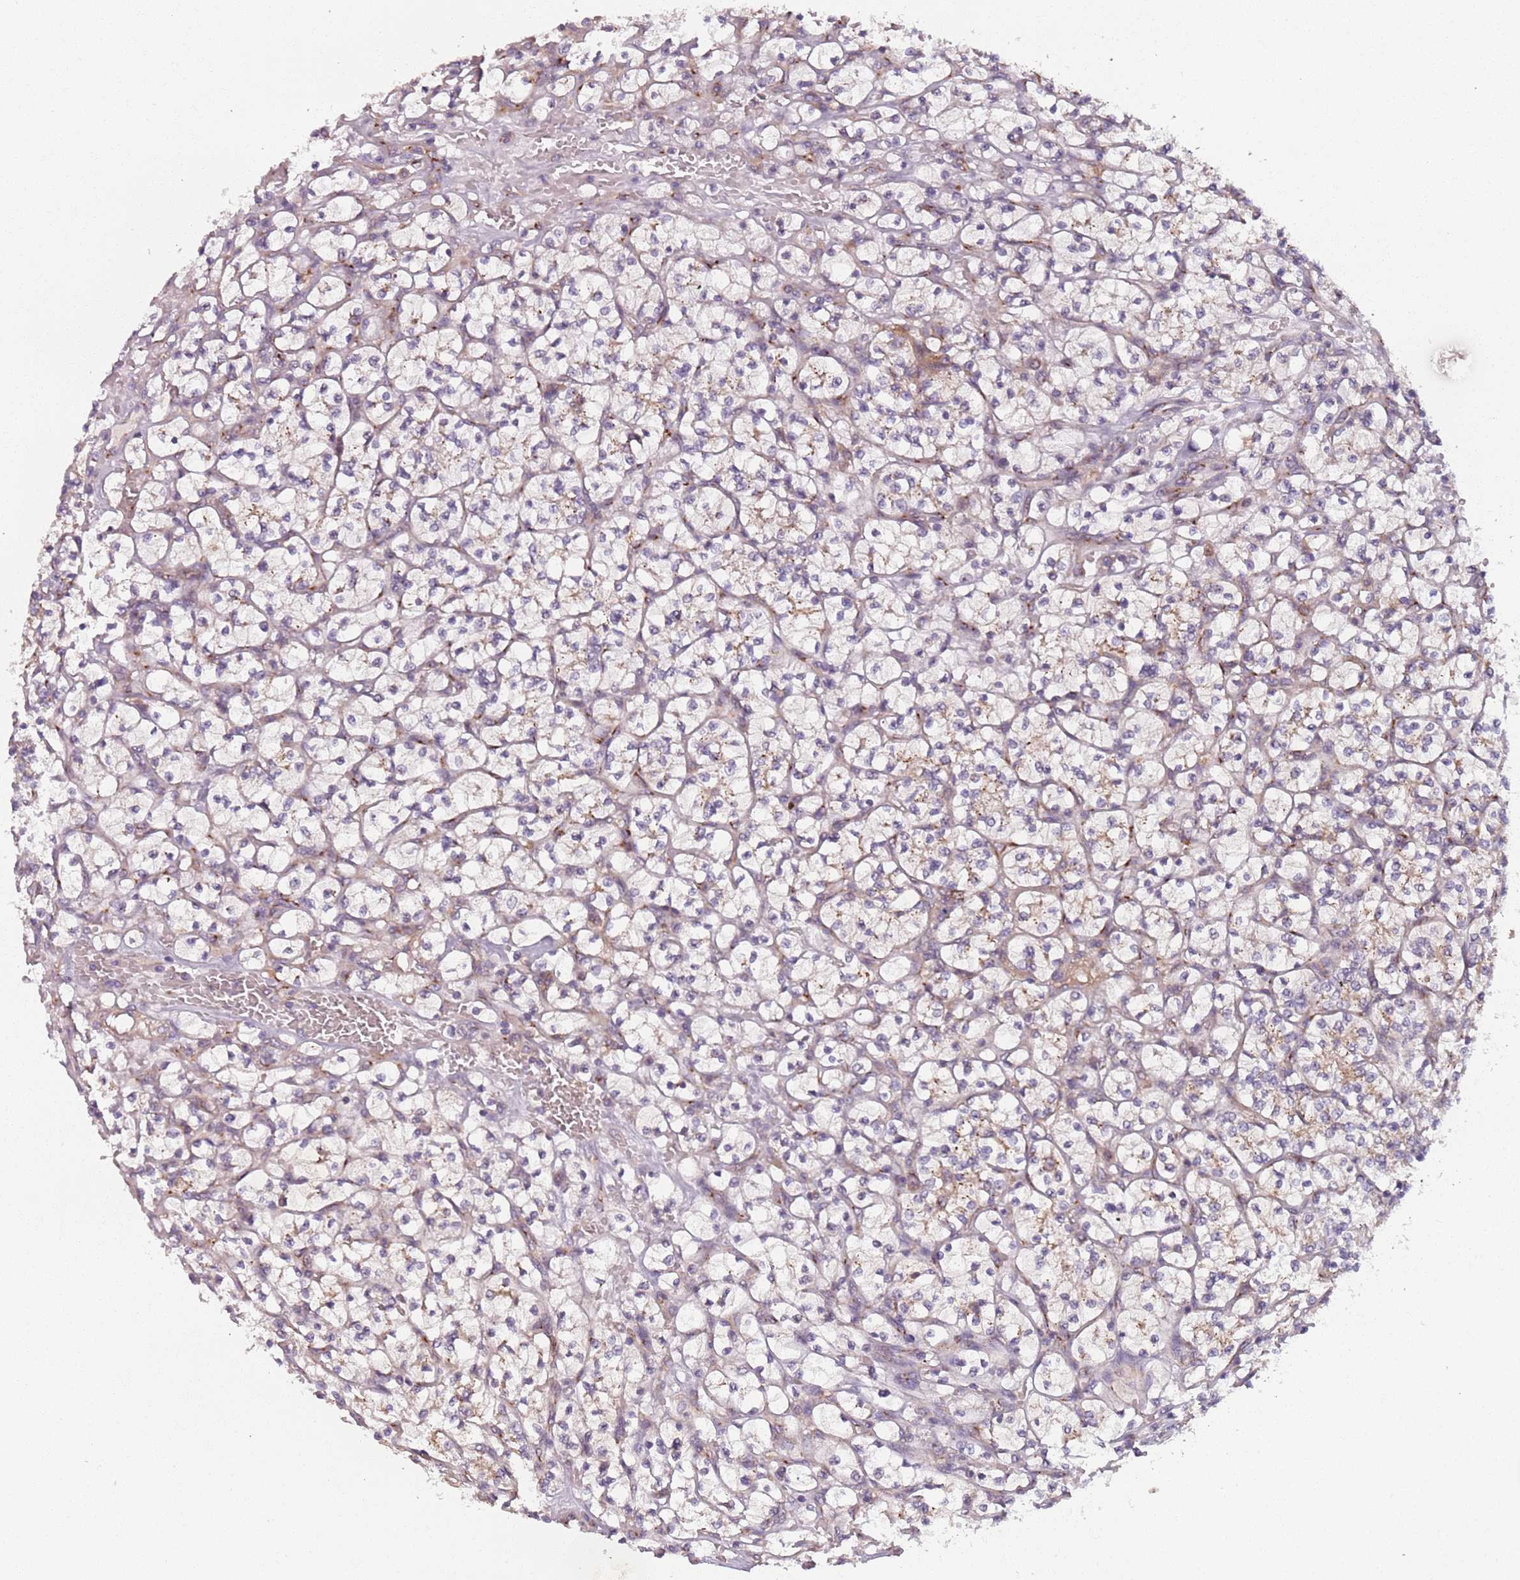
{"staining": {"intensity": "moderate", "quantity": "<25%", "location": "cytoplasmic/membranous"}, "tissue": "renal cancer", "cell_type": "Tumor cells", "image_type": "cancer", "snomed": [{"axis": "morphology", "description": "Adenocarcinoma, NOS"}, {"axis": "topography", "description": "Kidney"}], "caption": "A brown stain highlights moderate cytoplasmic/membranous expression of a protein in renal adenocarcinoma tumor cells.", "gene": "AKTIP", "patient": {"sex": "female", "age": 64}}